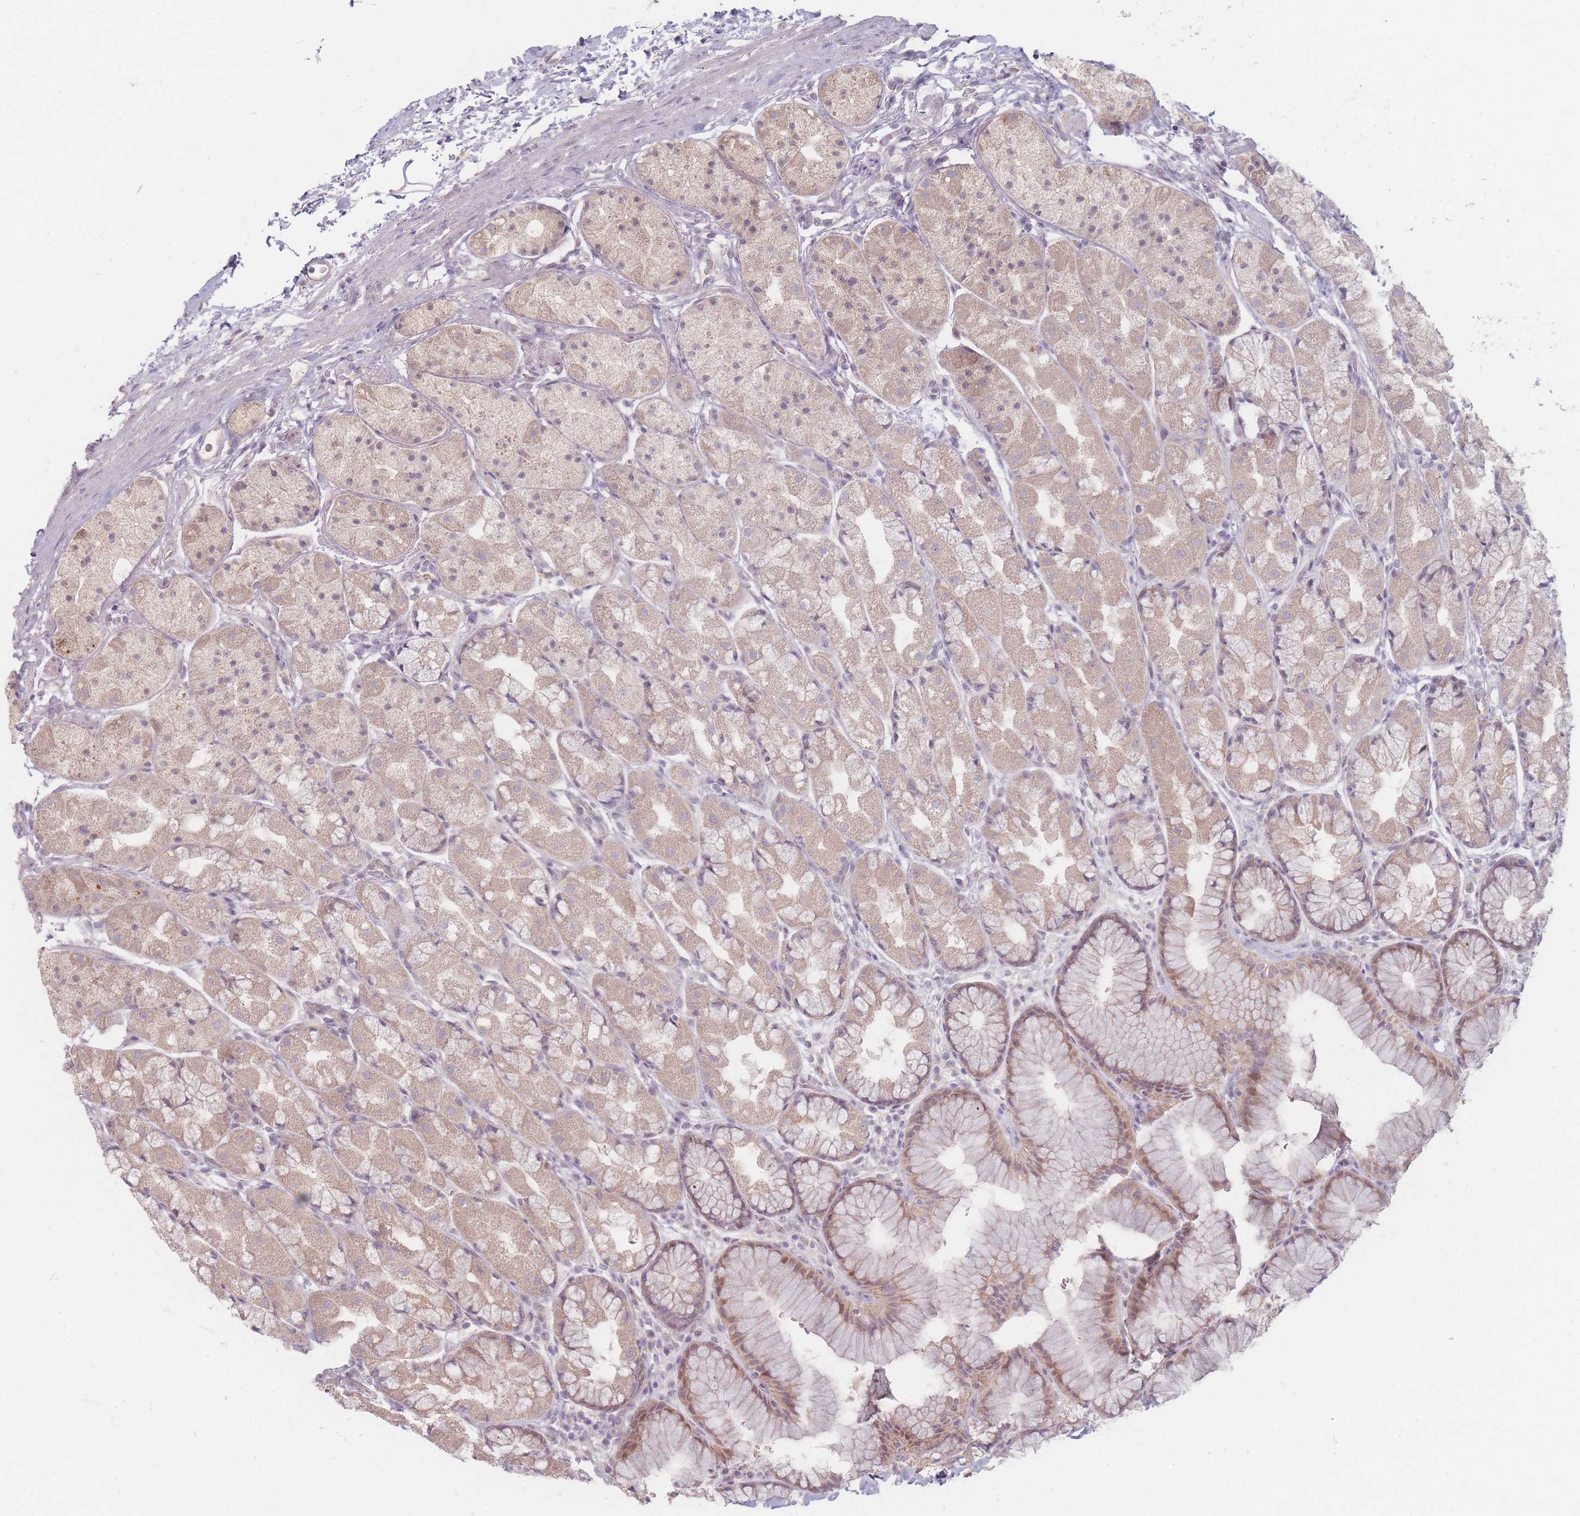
{"staining": {"intensity": "weak", "quantity": "25%-75%", "location": "cytoplasmic/membranous"}, "tissue": "stomach", "cell_type": "Glandular cells", "image_type": "normal", "snomed": [{"axis": "morphology", "description": "Normal tissue, NOS"}, {"axis": "topography", "description": "Stomach"}], "caption": "Immunohistochemical staining of benign human stomach exhibits low levels of weak cytoplasmic/membranous staining in approximately 25%-75% of glandular cells.", "gene": "GABRA6", "patient": {"sex": "male", "age": 57}}